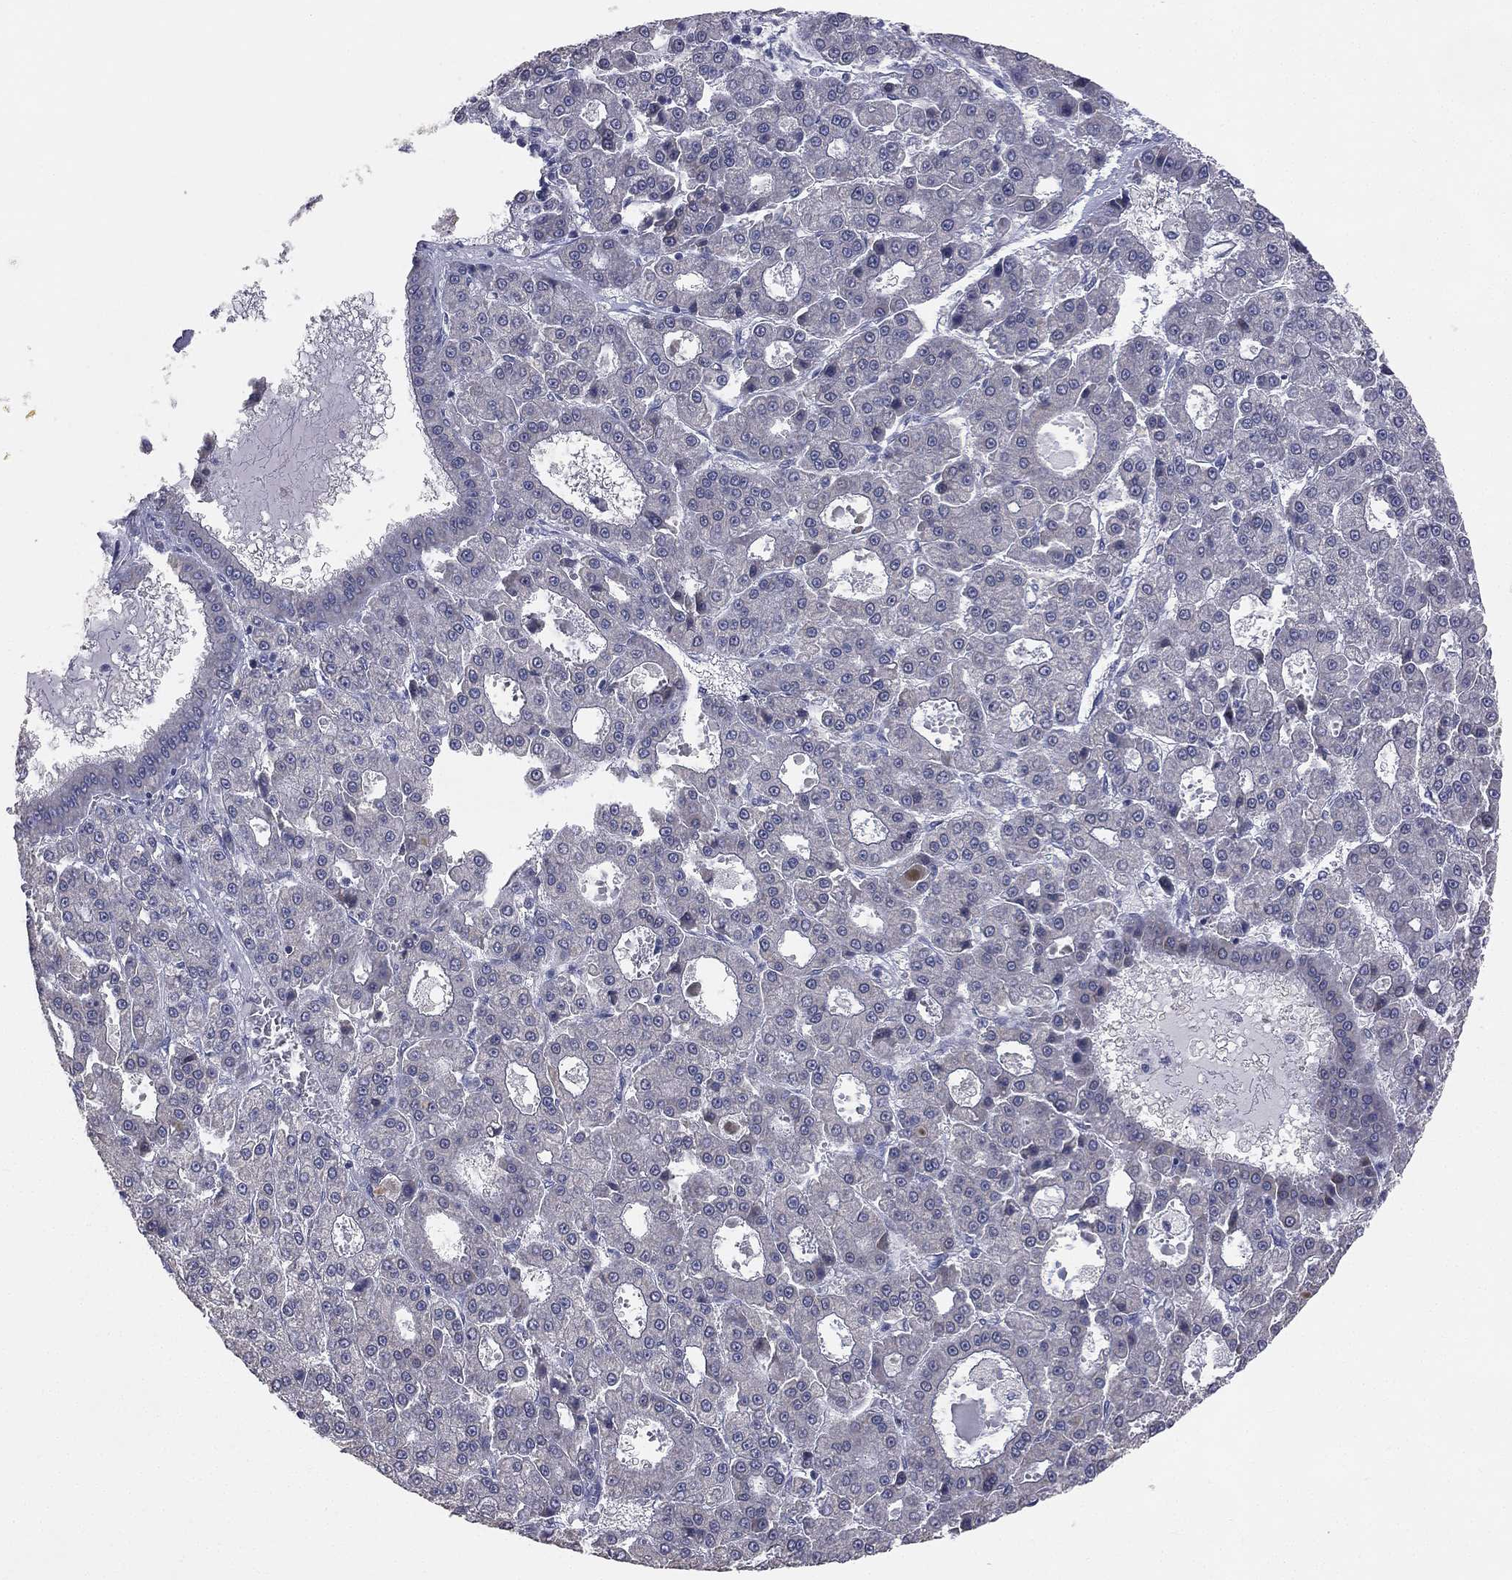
{"staining": {"intensity": "negative", "quantity": "none", "location": "none"}, "tissue": "liver cancer", "cell_type": "Tumor cells", "image_type": "cancer", "snomed": [{"axis": "morphology", "description": "Carcinoma, Hepatocellular, NOS"}, {"axis": "topography", "description": "Liver"}], "caption": "There is no significant expression in tumor cells of liver cancer.", "gene": "DMKN", "patient": {"sex": "male", "age": 70}}